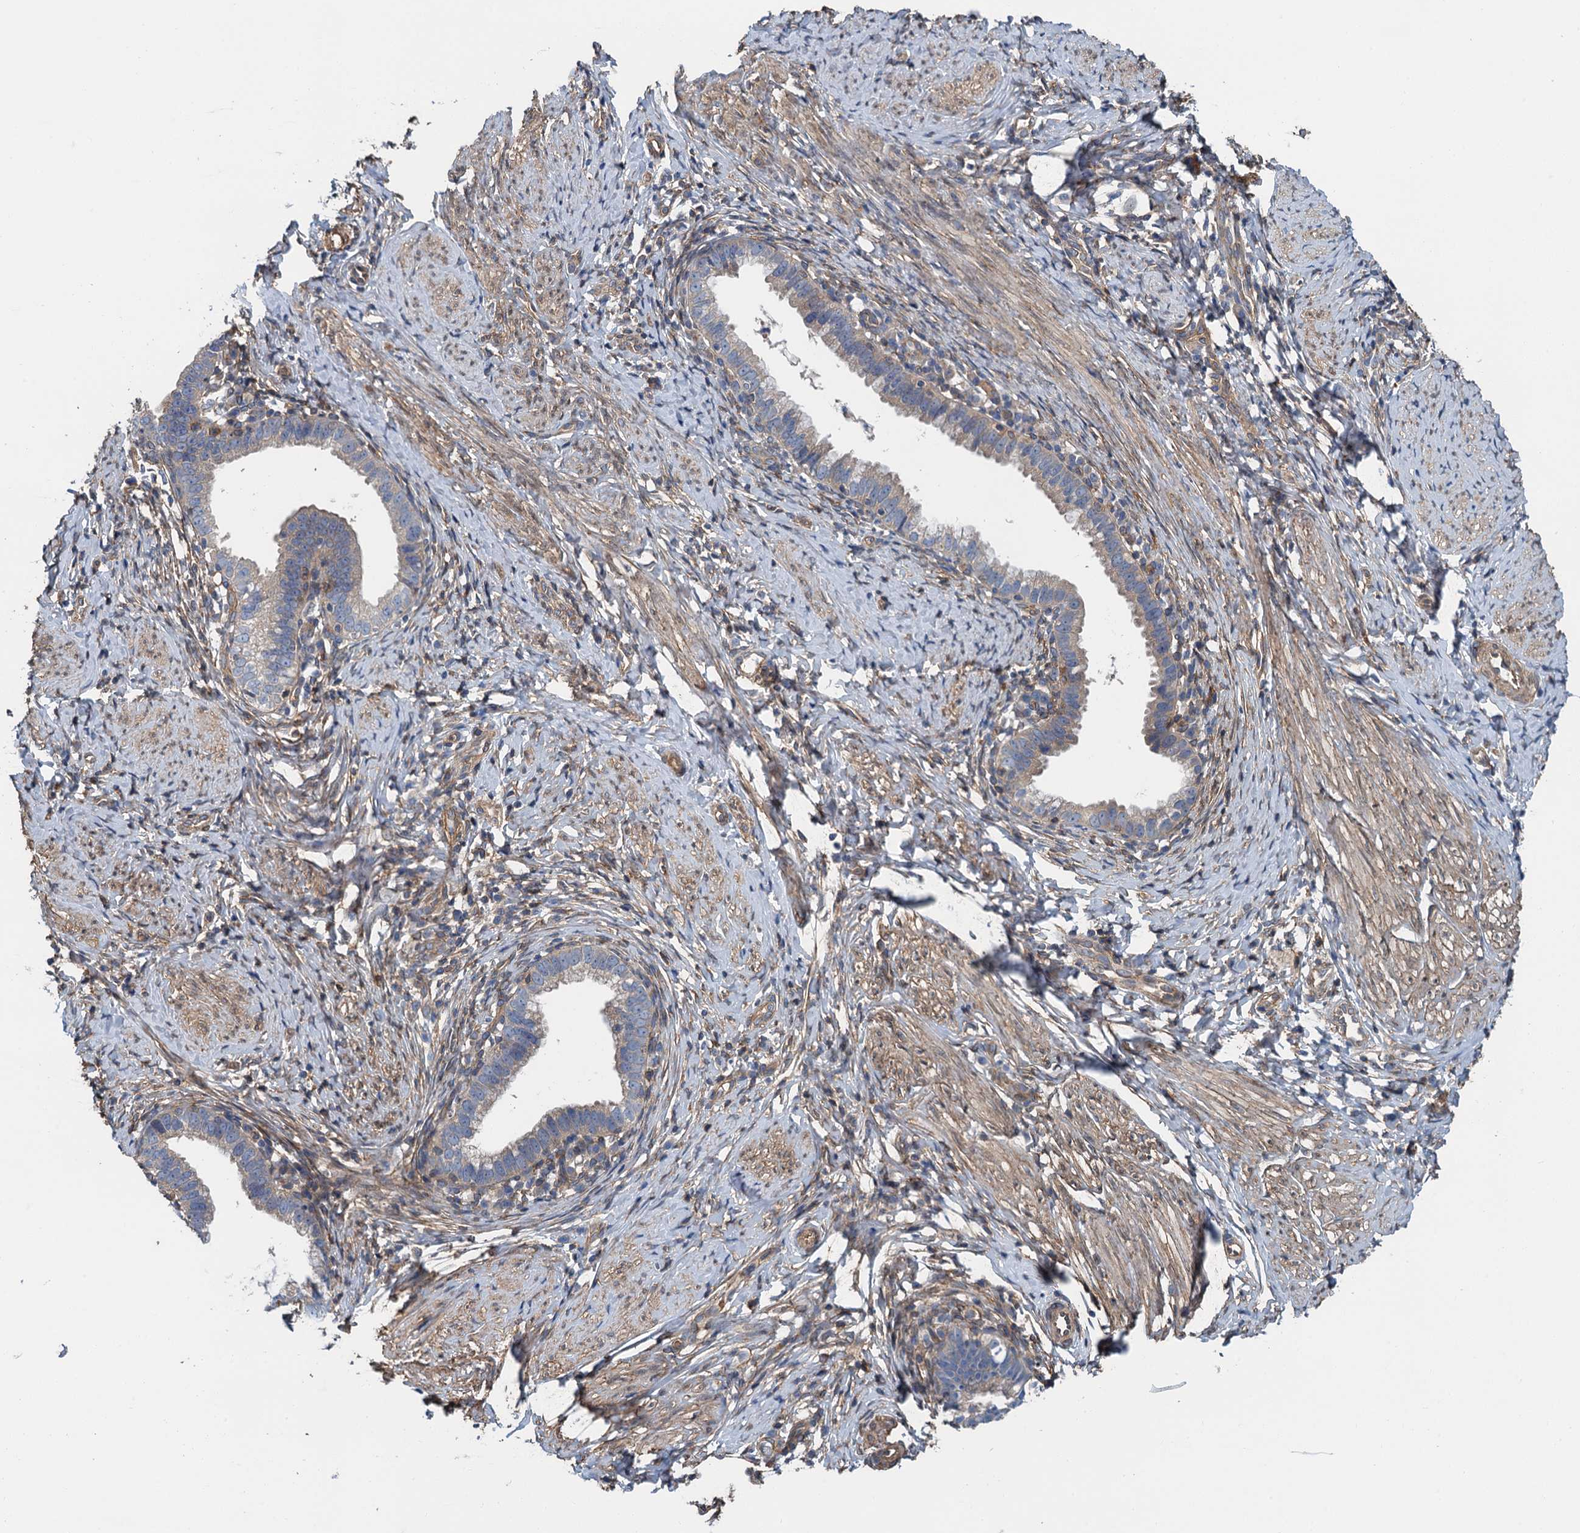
{"staining": {"intensity": "weak", "quantity": "25%-75%", "location": "cytoplasmic/membranous"}, "tissue": "cervical cancer", "cell_type": "Tumor cells", "image_type": "cancer", "snomed": [{"axis": "morphology", "description": "Adenocarcinoma, NOS"}, {"axis": "topography", "description": "Cervix"}], "caption": "This histopathology image demonstrates immunohistochemistry staining of cervical adenocarcinoma, with low weak cytoplasmic/membranous expression in about 25%-75% of tumor cells.", "gene": "ROGDI", "patient": {"sex": "female", "age": 36}}